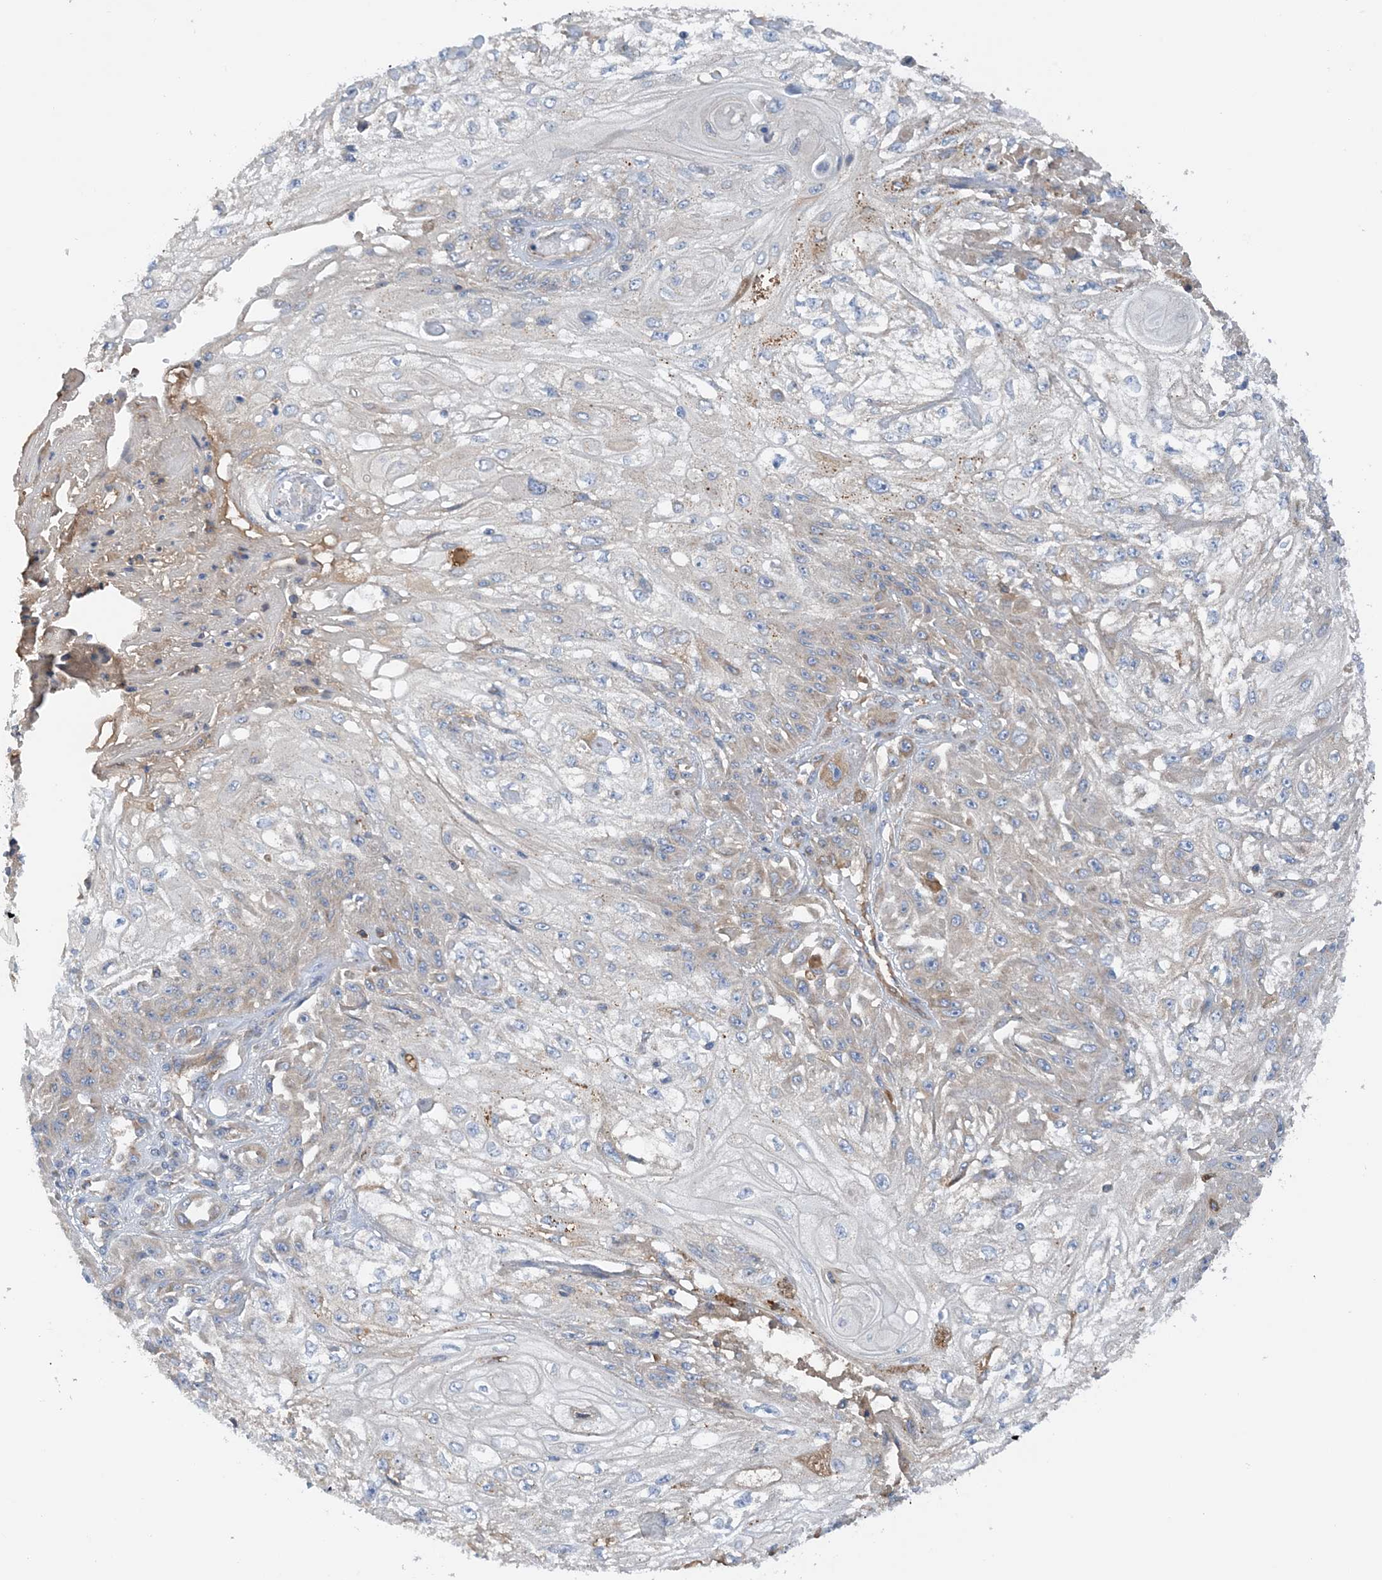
{"staining": {"intensity": "negative", "quantity": "none", "location": "none"}, "tissue": "skin cancer", "cell_type": "Tumor cells", "image_type": "cancer", "snomed": [{"axis": "morphology", "description": "Squamous cell carcinoma, NOS"}, {"axis": "morphology", "description": "Squamous cell carcinoma, metastatic, NOS"}, {"axis": "topography", "description": "Skin"}, {"axis": "topography", "description": "Lymph node"}], "caption": "High power microscopy photomicrograph of an IHC histopathology image of skin cancer, revealing no significant expression in tumor cells. The staining was performed using DAB (3,3'-diaminobenzidine) to visualize the protein expression in brown, while the nuclei were stained in blue with hematoxylin (Magnification: 20x).", "gene": "SLC5A11", "patient": {"sex": "male", "age": 75}}